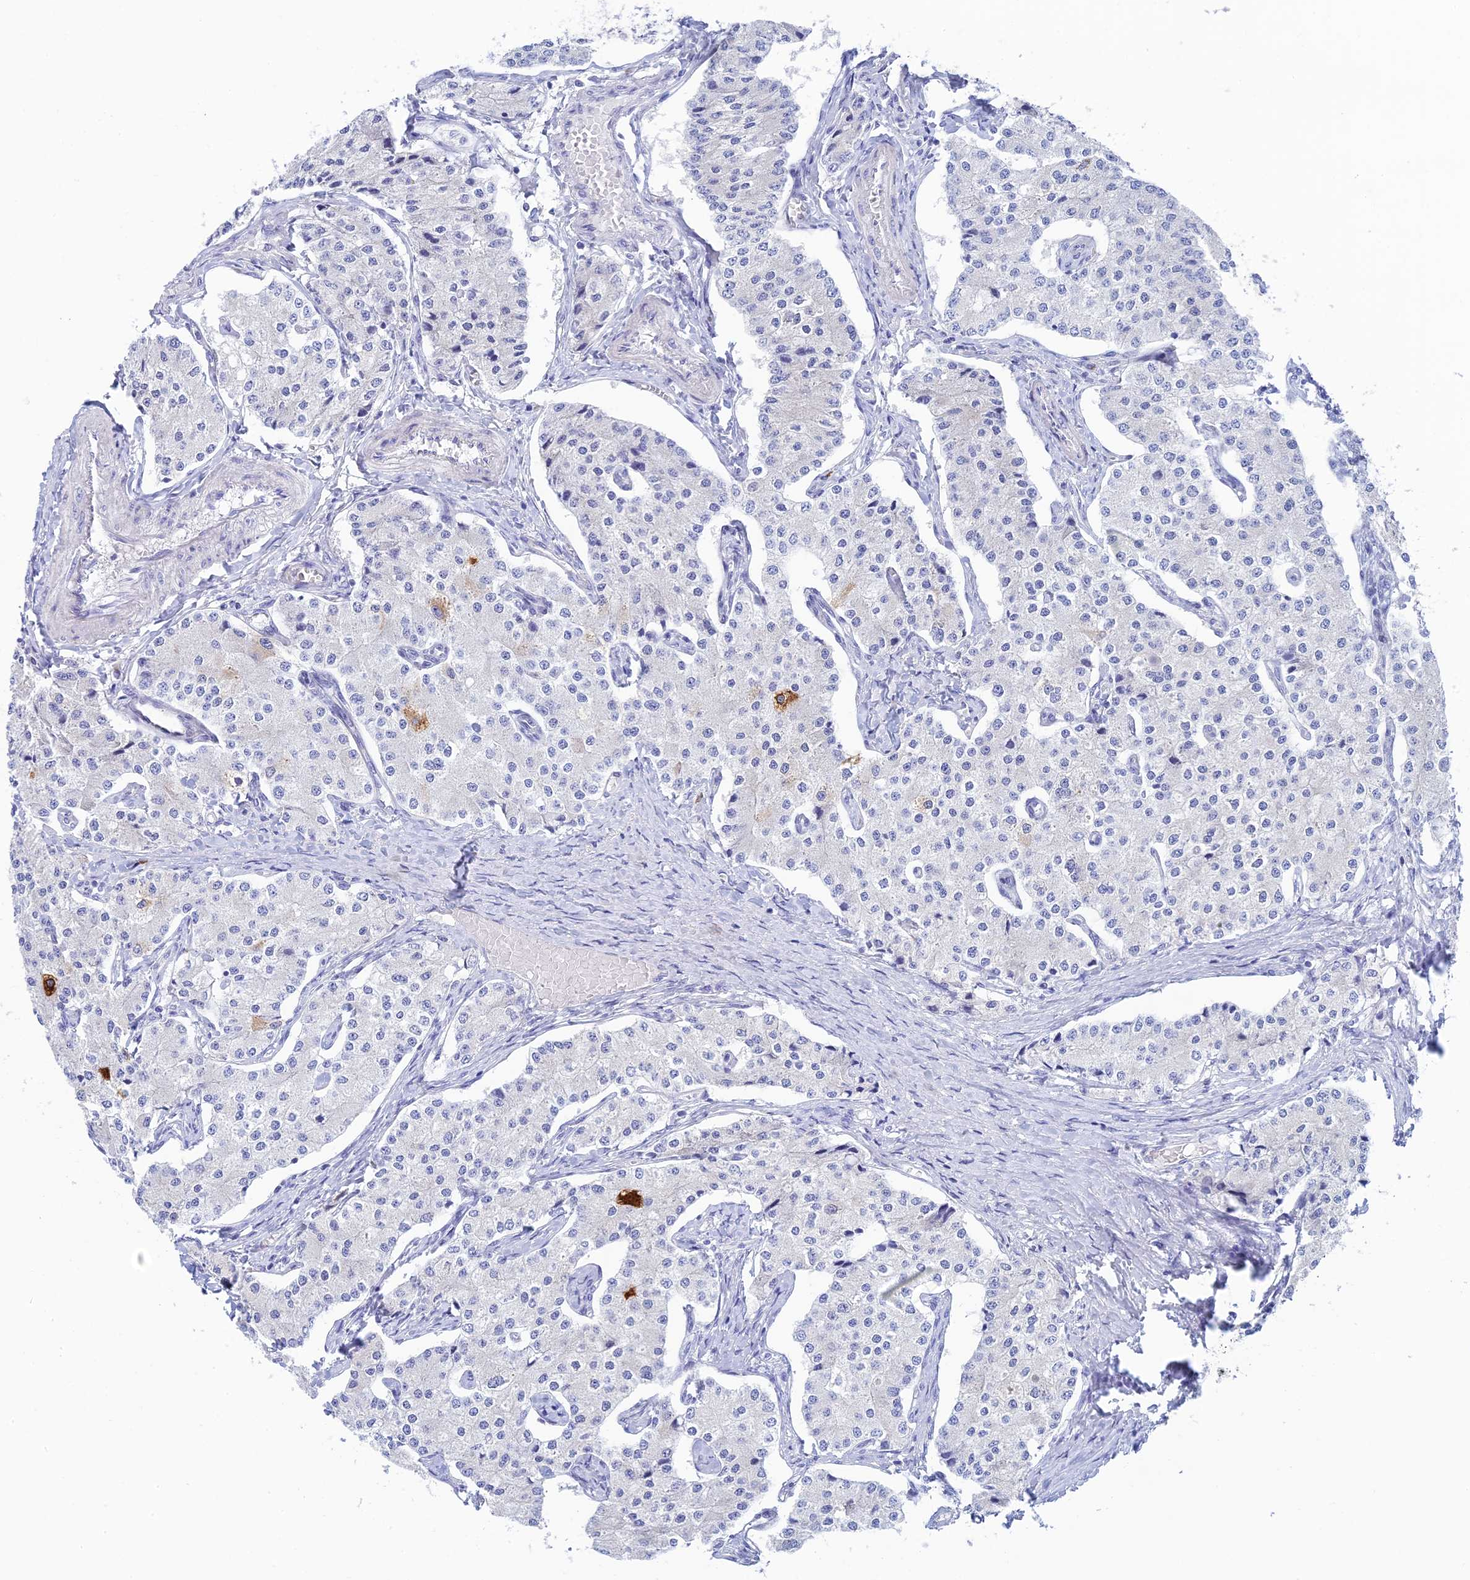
{"staining": {"intensity": "negative", "quantity": "none", "location": "none"}, "tissue": "carcinoid", "cell_type": "Tumor cells", "image_type": "cancer", "snomed": [{"axis": "morphology", "description": "Carcinoid, malignant, NOS"}, {"axis": "topography", "description": "Colon"}], "caption": "Image shows no significant protein expression in tumor cells of carcinoid.", "gene": "CEP152", "patient": {"sex": "female", "age": 52}}